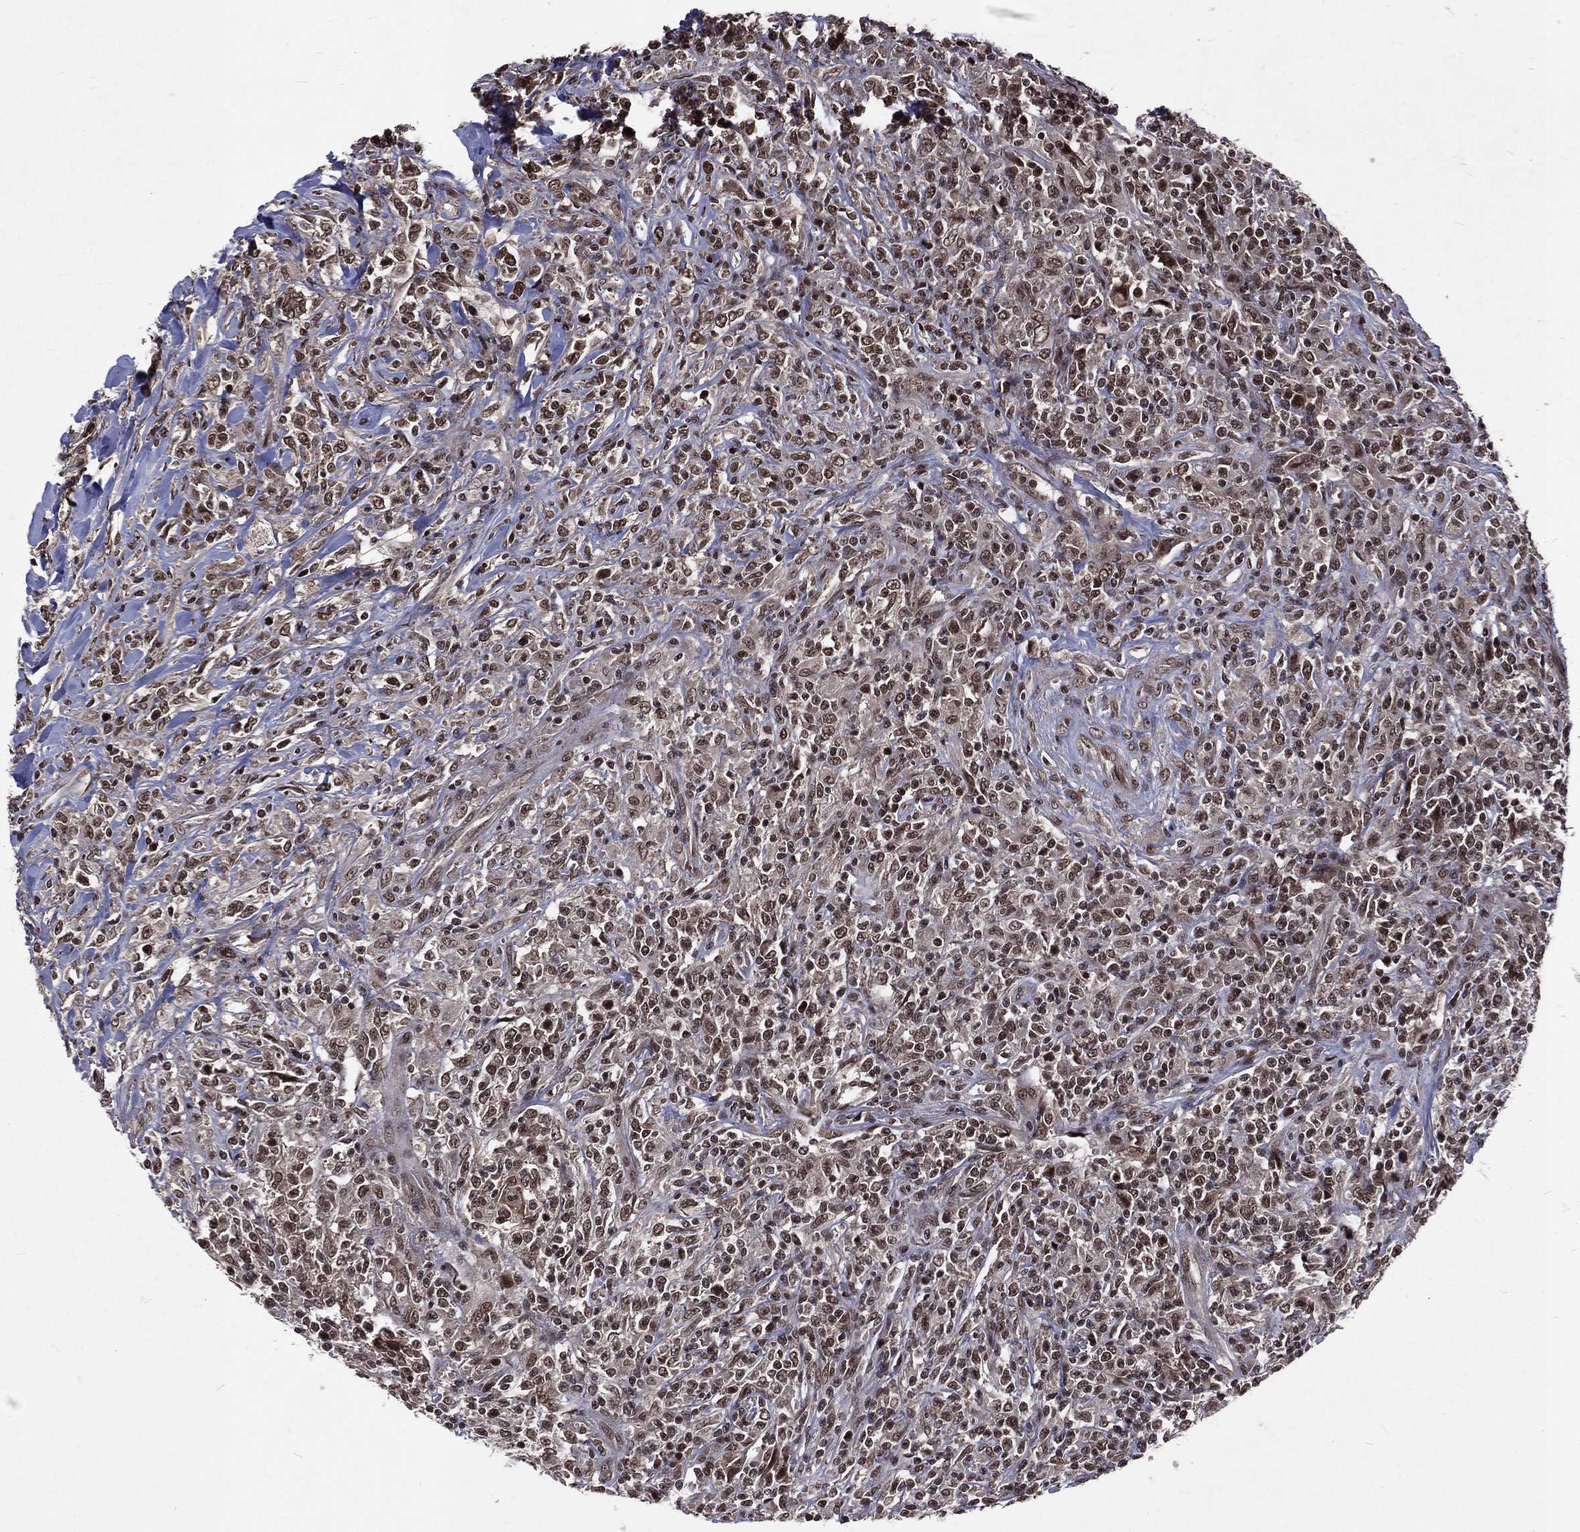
{"staining": {"intensity": "moderate", "quantity": "25%-75%", "location": "nuclear"}, "tissue": "lymphoma", "cell_type": "Tumor cells", "image_type": "cancer", "snomed": [{"axis": "morphology", "description": "Malignant lymphoma, non-Hodgkin's type, High grade"}, {"axis": "topography", "description": "Lung"}], "caption": "Brown immunohistochemical staining in human lymphoma exhibits moderate nuclear expression in about 25%-75% of tumor cells.", "gene": "DMAP1", "patient": {"sex": "male", "age": 79}}